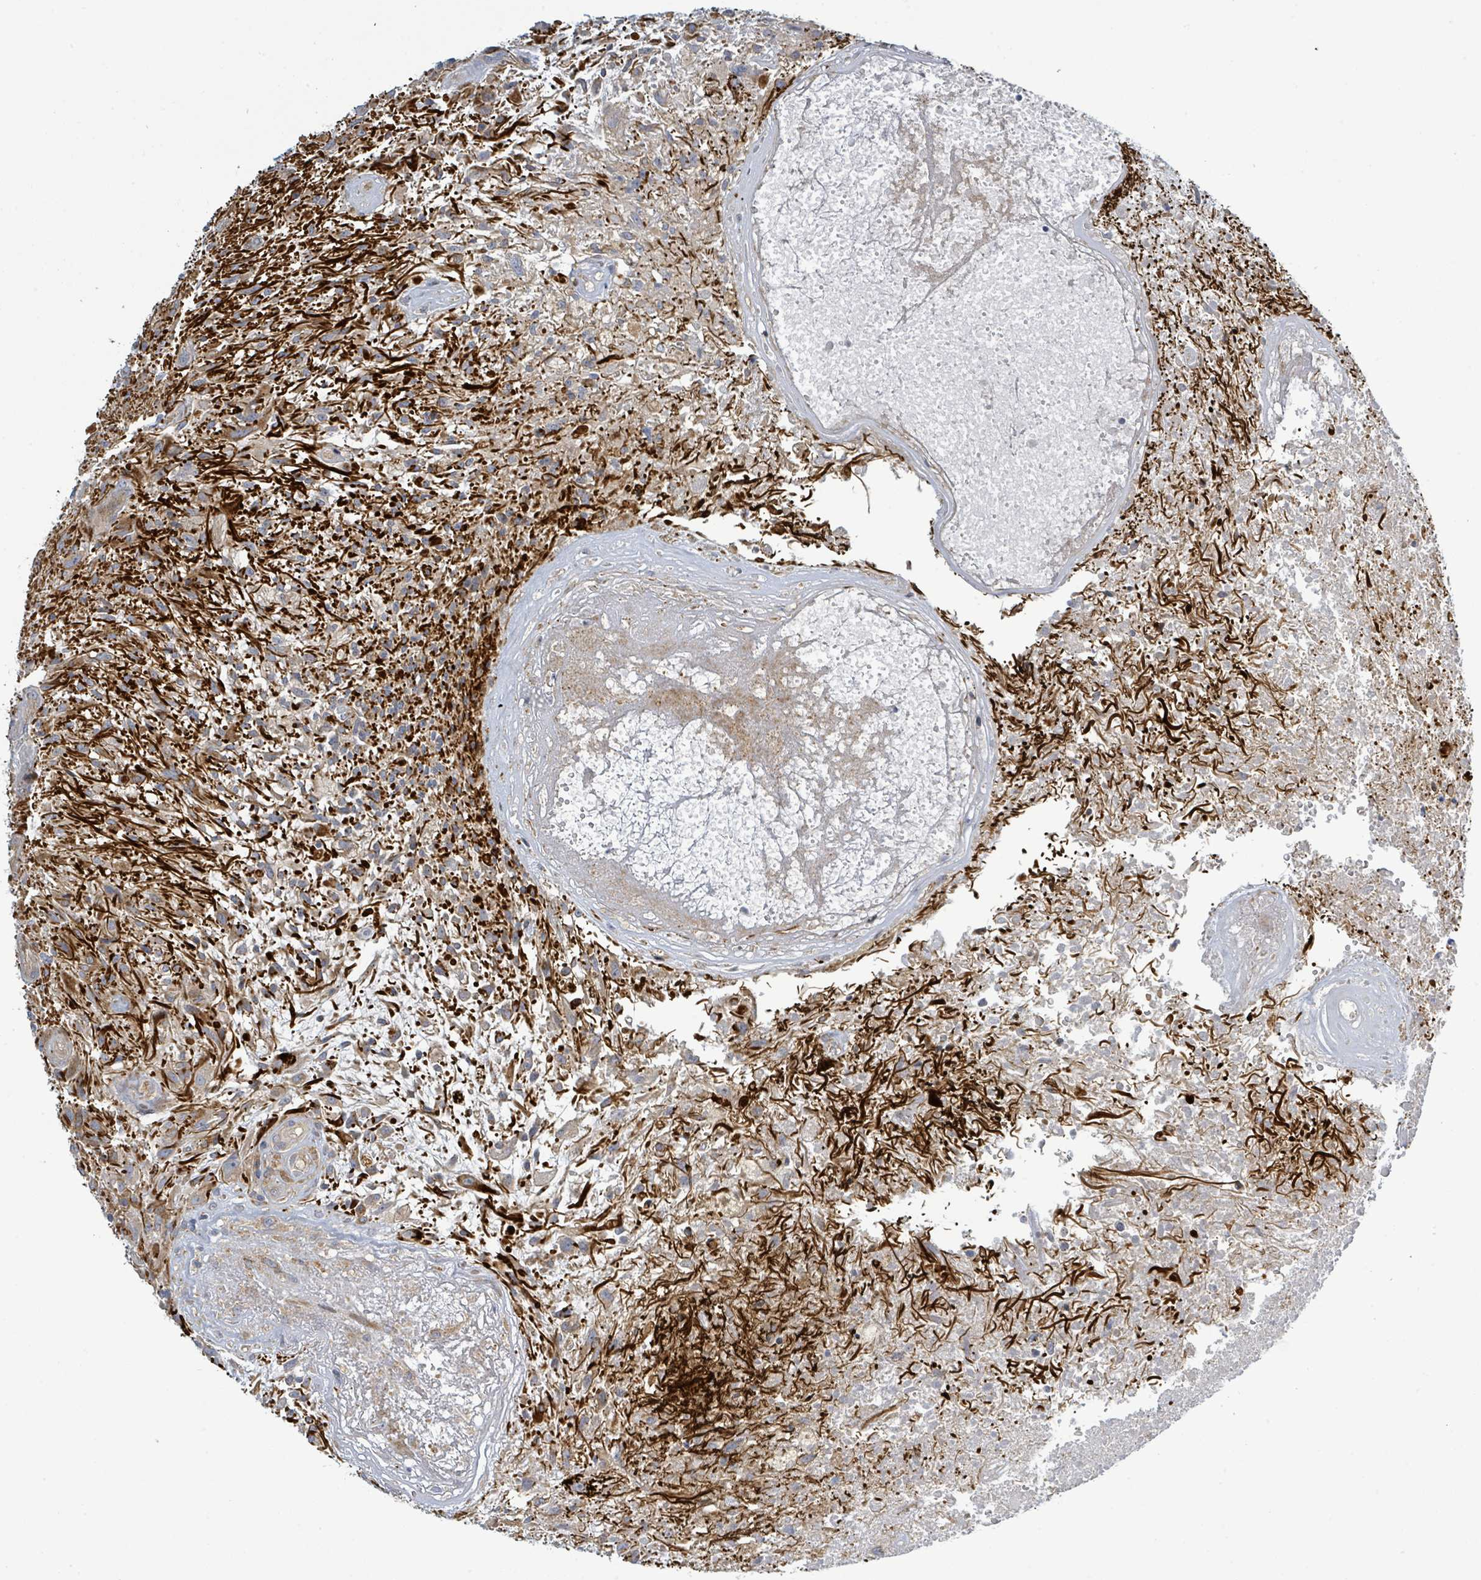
{"staining": {"intensity": "negative", "quantity": "none", "location": "none"}, "tissue": "glioma", "cell_type": "Tumor cells", "image_type": "cancer", "snomed": [{"axis": "morphology", "description": "Glioma, malignant, High grade"}, {"axis": "topography", "description": "Brain"}], "caption": "Tumor cells are negative for protein expression in human malignant glioma (high-grade).", "gene": "CFAP210", "patient": {"sex": "male", "age": 56}}